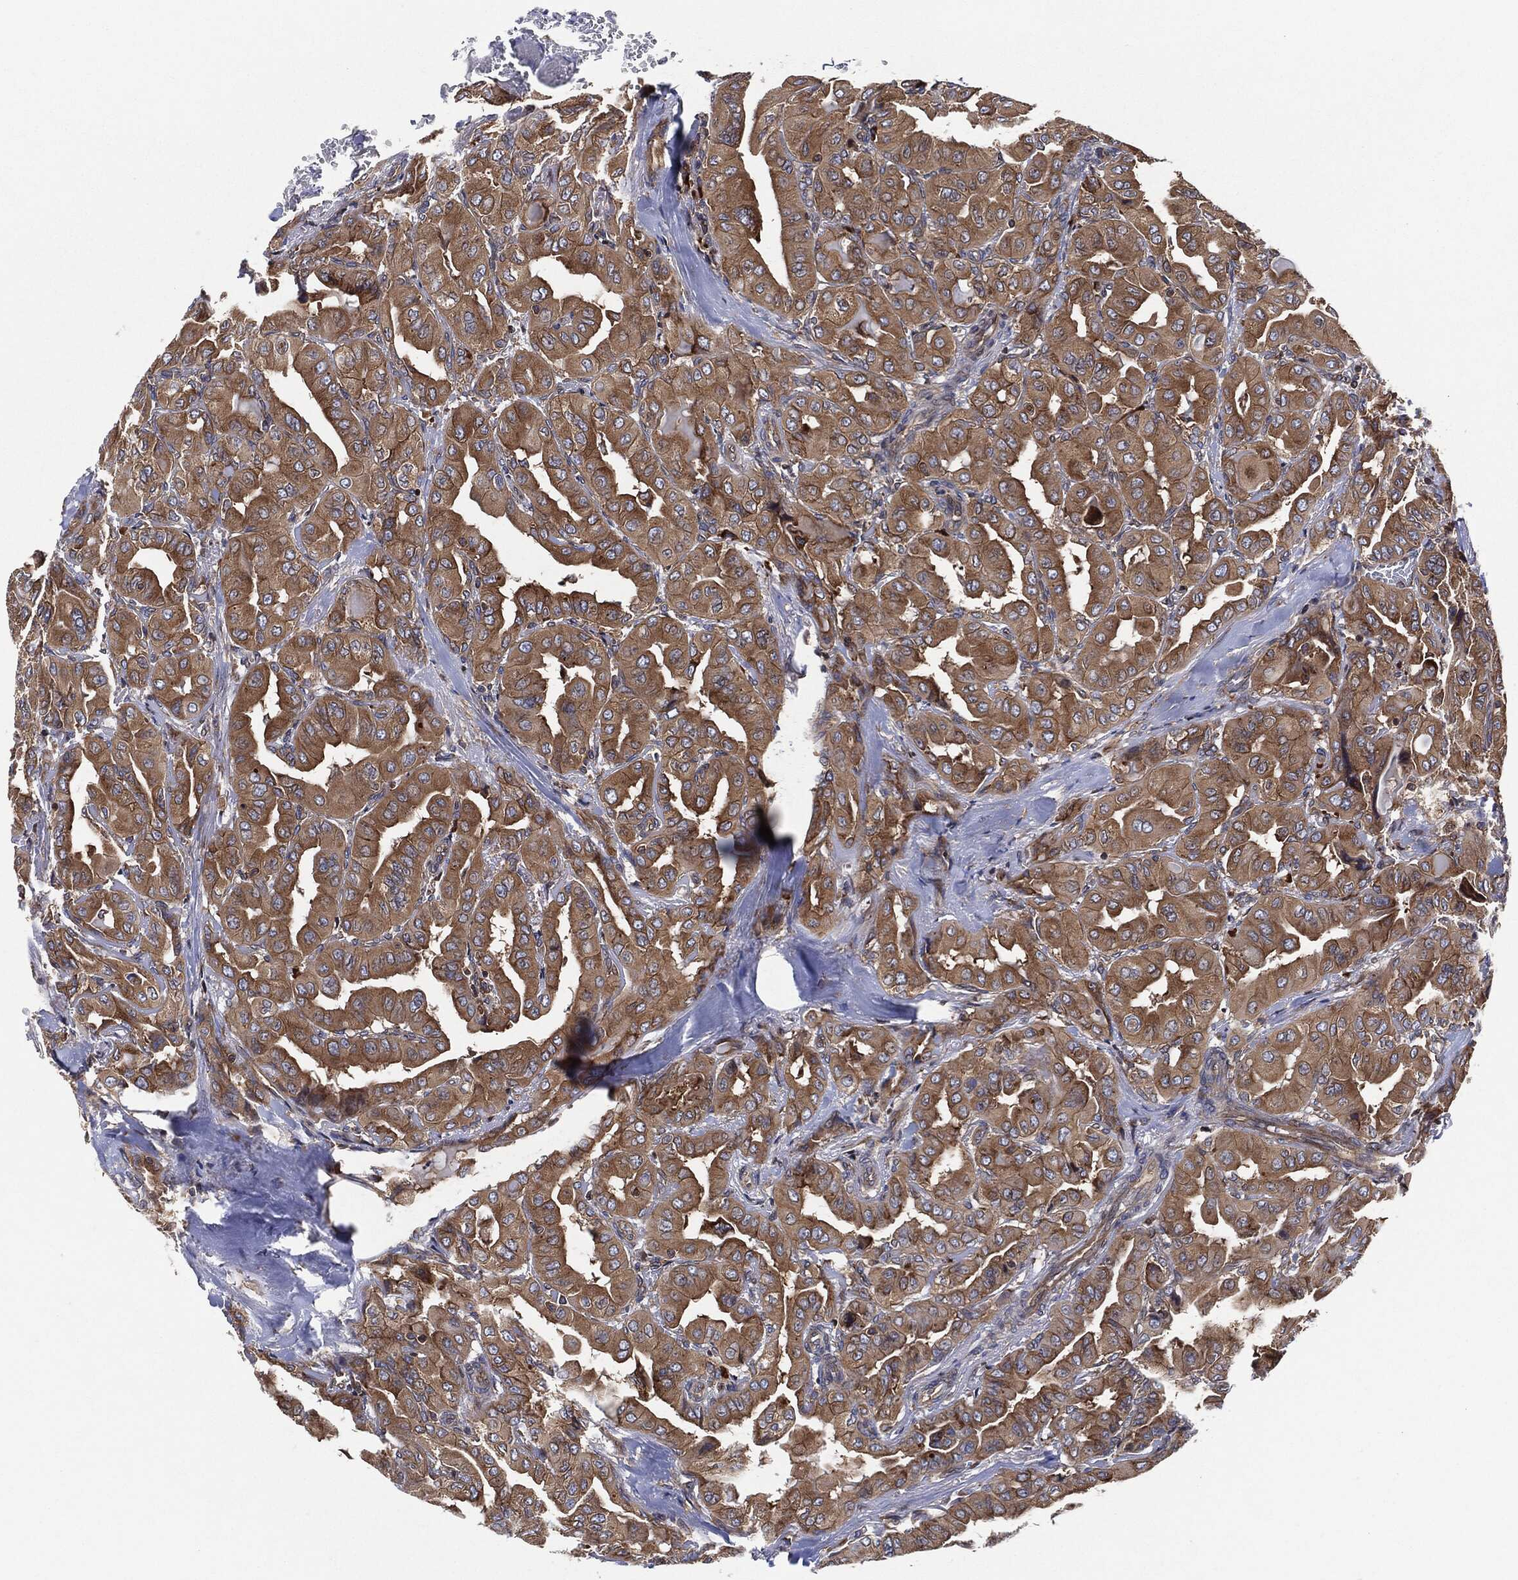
{"staining": {"intensity": "moderate", "quantity": ">75%", "location": "cytoplasmic/membranous"}, "tissue": "thyroid cancer", "cell_type": "Tumor cells", "image_type": "cancer", "snomed": [{"axis": "morphology", "description": "Normal tissue, NOS"}, {"axis": "morphology", "description": "Papillary adenocarcinoma, NOS"}, {"axis": "topography", "description": "Thyroid gland"}], "caption": "Papillary adenocarcinoma (thyroid) stained for a protein shows moderate cytoplasmic/membranous positivity in tumor cells. (DAB = brown stain, brightfield microscopy at high magnification).", "gene": "EIF2S2", "patient": {"sex": "female", "age": 66}}